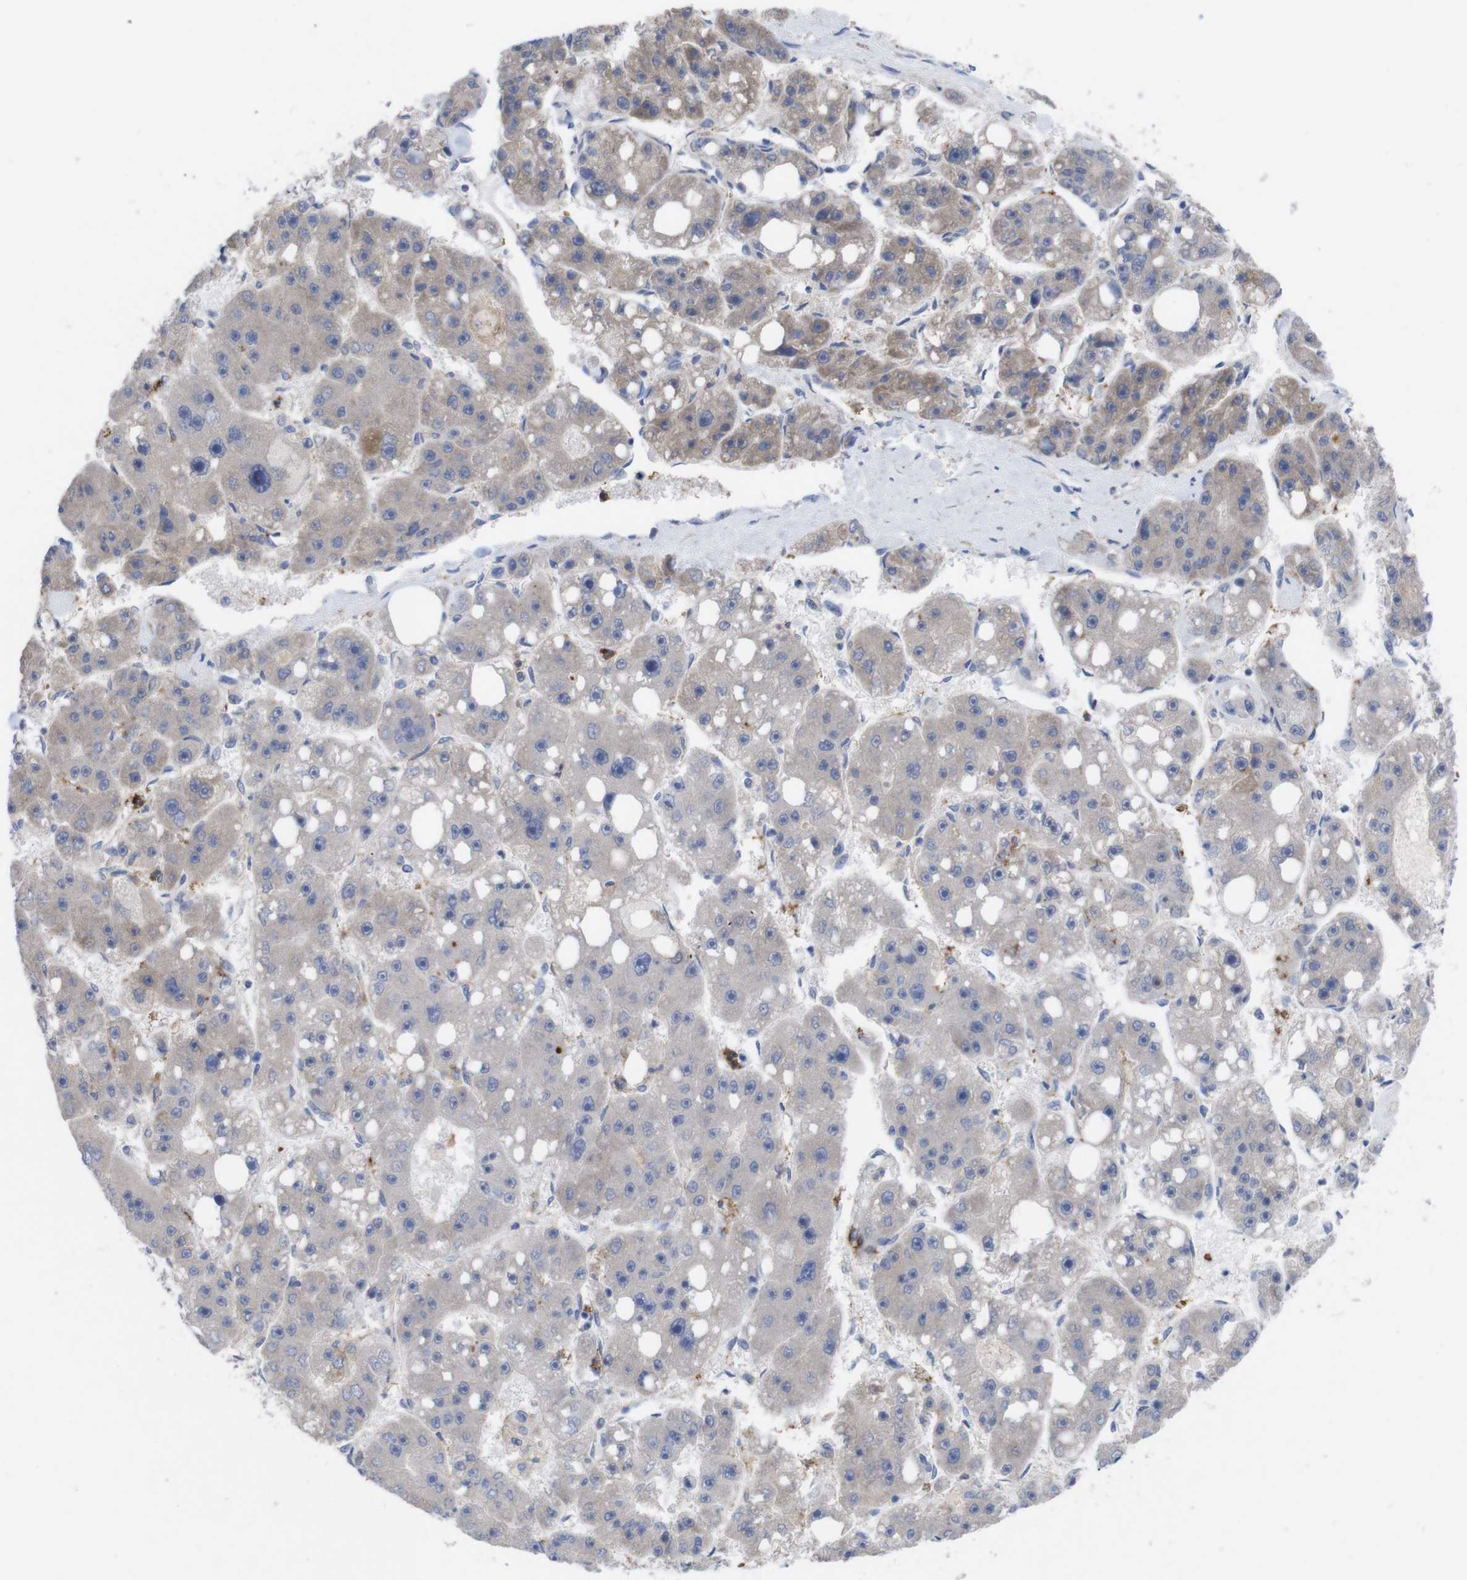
{"staining": {"intensity": "negative", "quantity": "none", "location": "none"}, "tissue": "liver cancer", "cell_type": "Tumor cells", "image_type": "cancer", "snomed": [{"axis": "morphology", "description": "Carcinoma, Hepatocellular, NOS"}, {"axis": "topography", "description": "Liver"}], "caption": "The histopathology image exhibits no staining of tumor cells in liver cancer (hepatocellular carcinoma).", "gene": "C5AR1", "patient": {"sex": "female", "age": 61}}